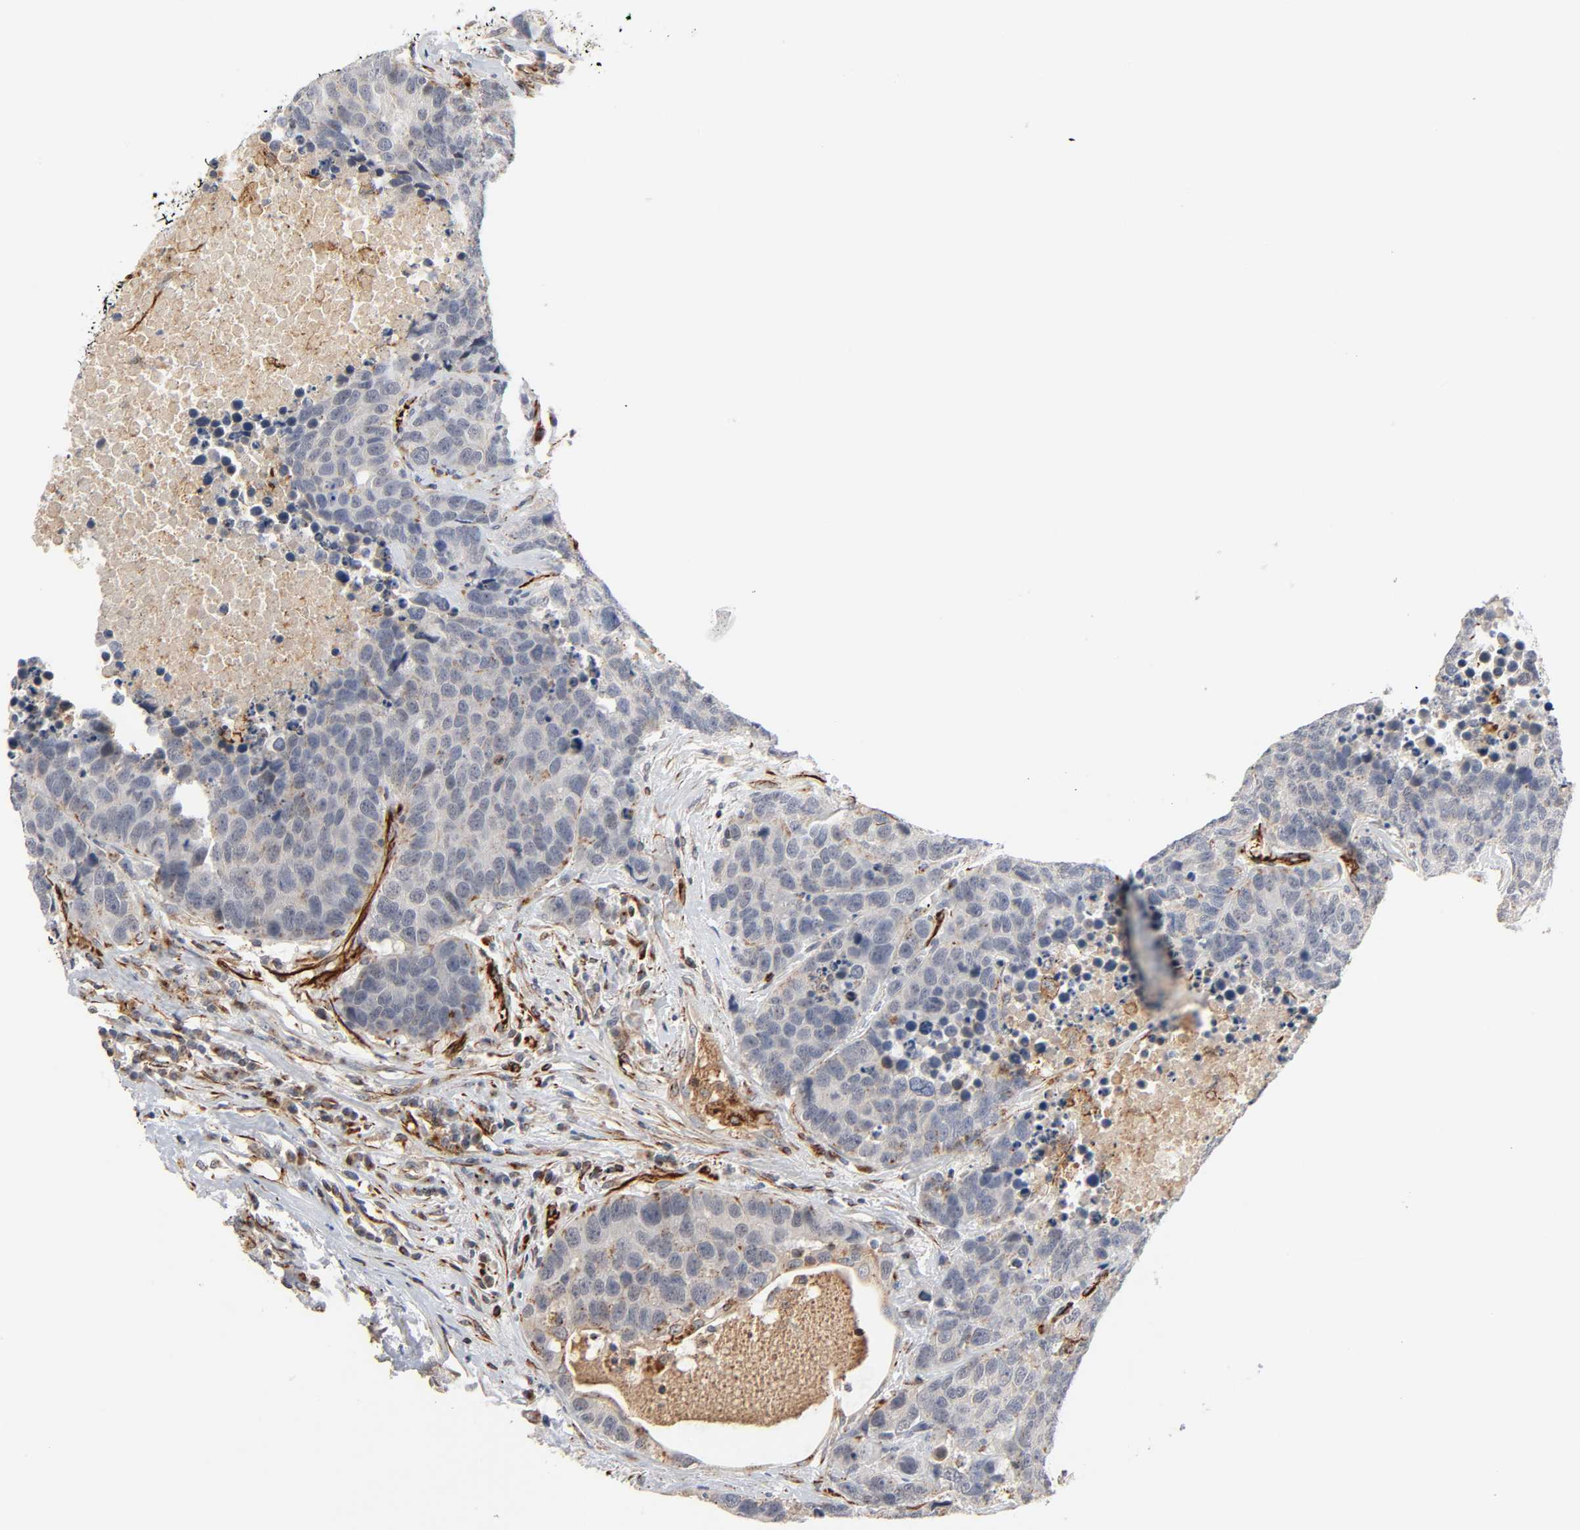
{"staining": {"intensity": "weak", "quantity": "<25%", "location": "cytoplasmic/membranous"}, "tissue": "carcinoid", "cell_type": "Tumor cells", "image_type": "cancer", "snomed": [{"axis": "morphology", "description": "Carcinoid, malignant, NOS"}, {"axis": "topography", "description": "Lung"}], "caption": "Micrograph shows no significant protein positivity in tumor cells of carcinoid.", "gene": "REEP6", "patient": {"sex": "male", "age": 60}}